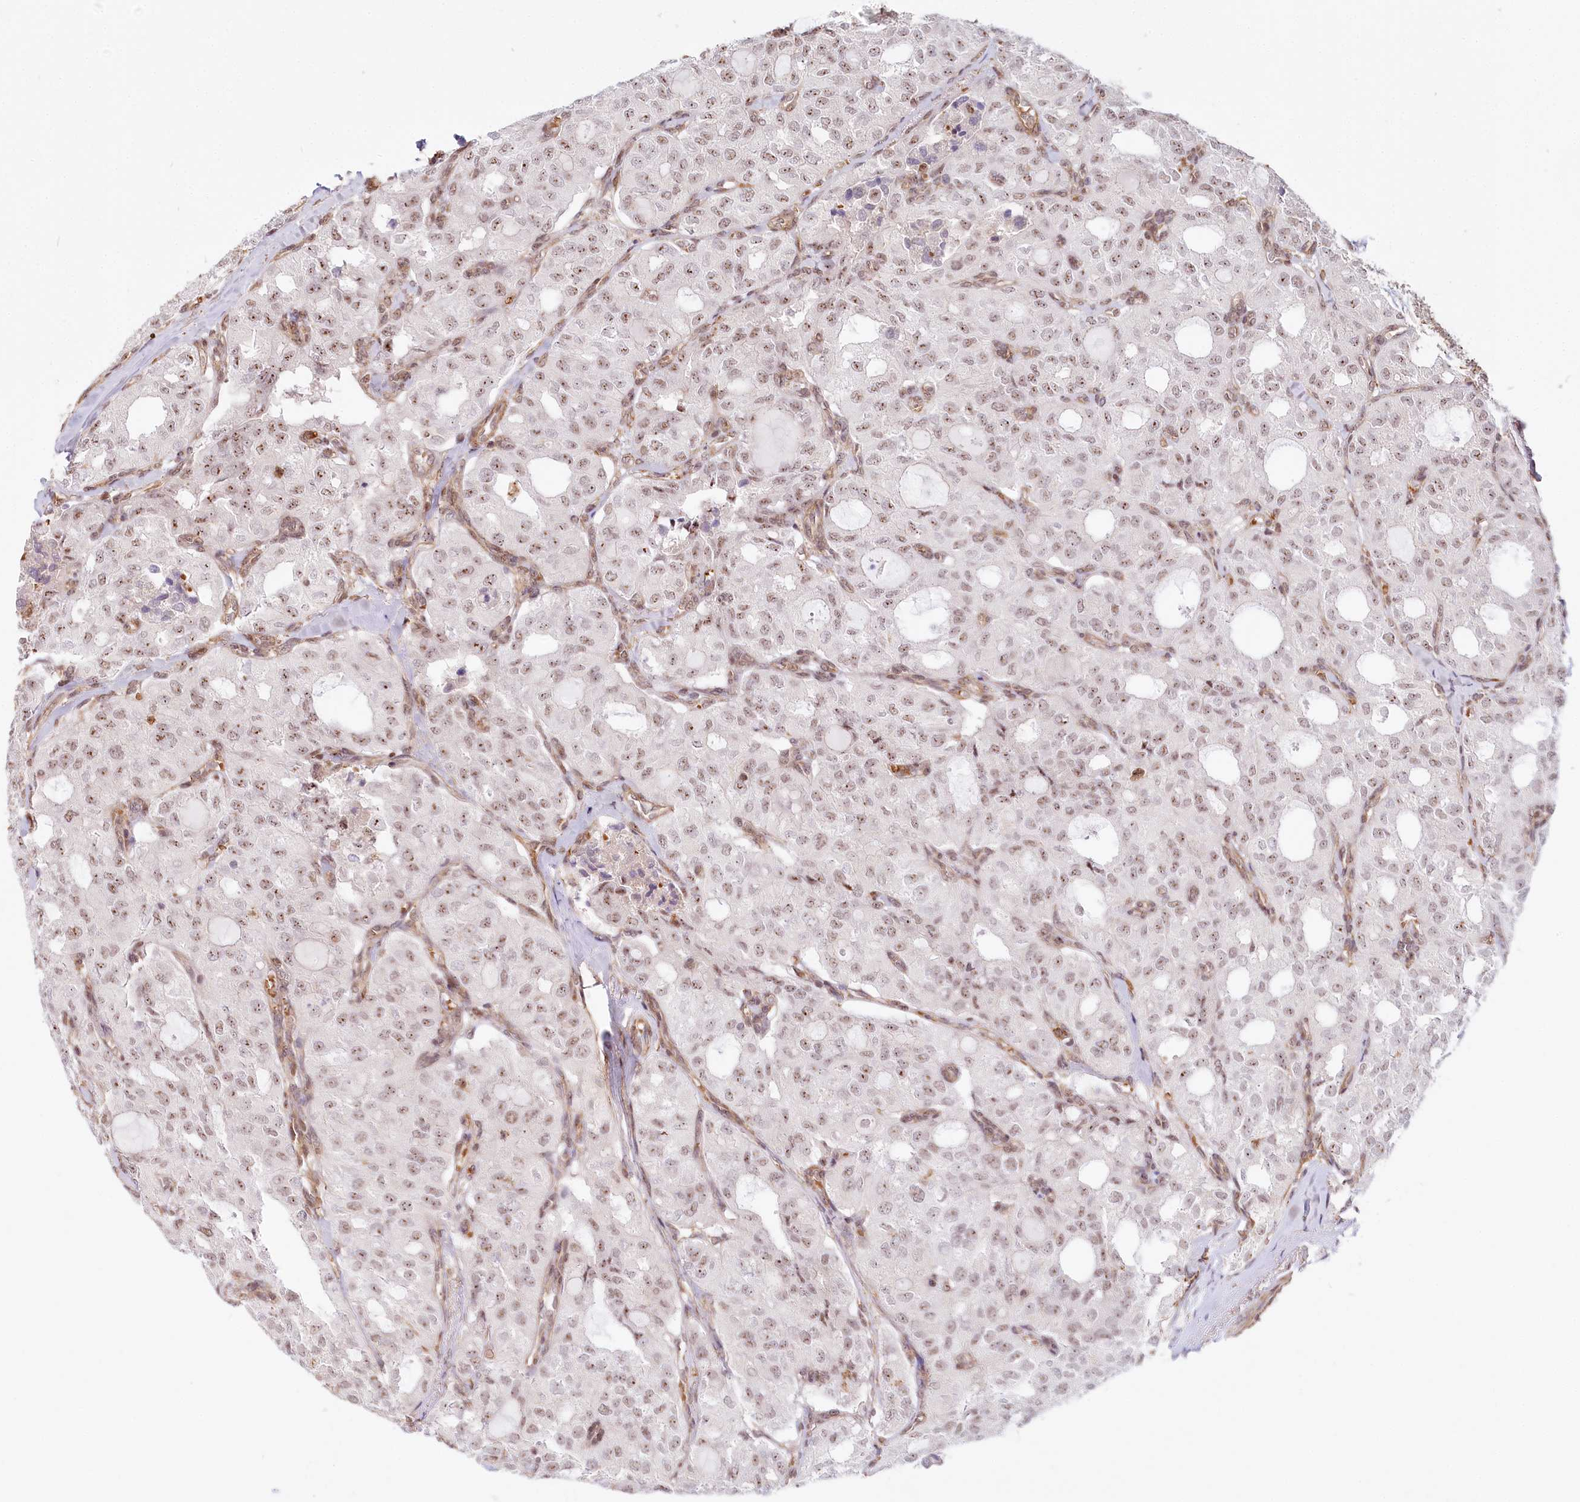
{"staining": {"intensity": "weak", "quantity": "25%-75%", "location": "nuclear"}, "tissue": "thyroid cancer", "cell_type": "Tumor cells", "image_type": "cancer", "snomed": [{"axis": "morphology", "description": "Follicular adenoma carcinoma, NOS"}, {"axis": "topography", "description": "Thyroid gland"}], "caption": "Immunohistochemical staining of thyroid cancer reveals low levels of weak nuclear expression in approximately 25%-75% of tumor cells.", "gene": "TUBGCP2", "patient": {"sex": "male", "age": 75}}